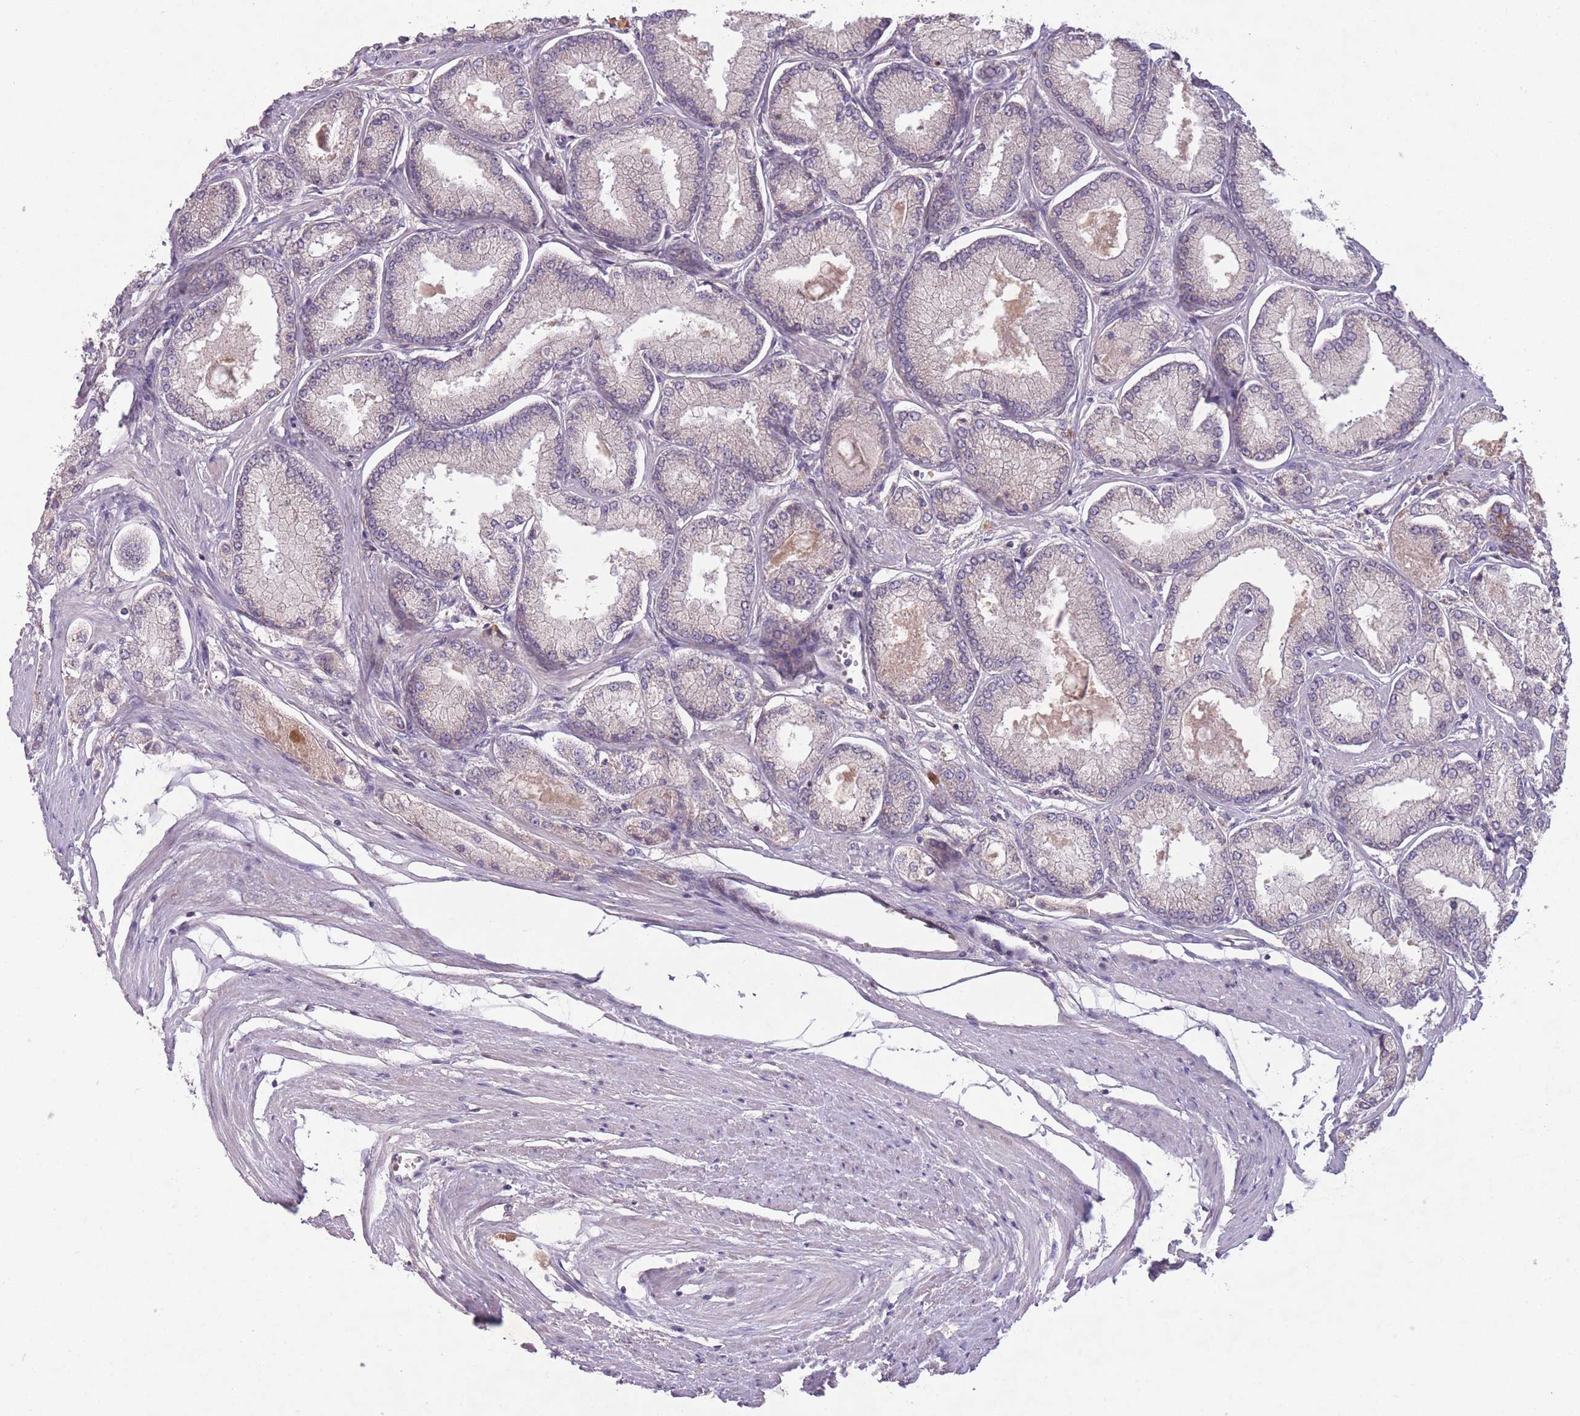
{"staining": {"intensity": "negative", "quantity": "none", "location": "none"}, "tissue": "prostate cancer", "cell_type": "Tumor cells", "image_type": "cancer", "snomed": [{"axis": "morphology", "description": "Adenocarcinoma, Low grade"}, {"axis": "topography", "description": "Prostate"}], "caption": "Protein analysis of prostate cancer displays no significant staining in tumor cells.", "gene": "OR2V2", "patient": {"sex": "male", "age": 74}}